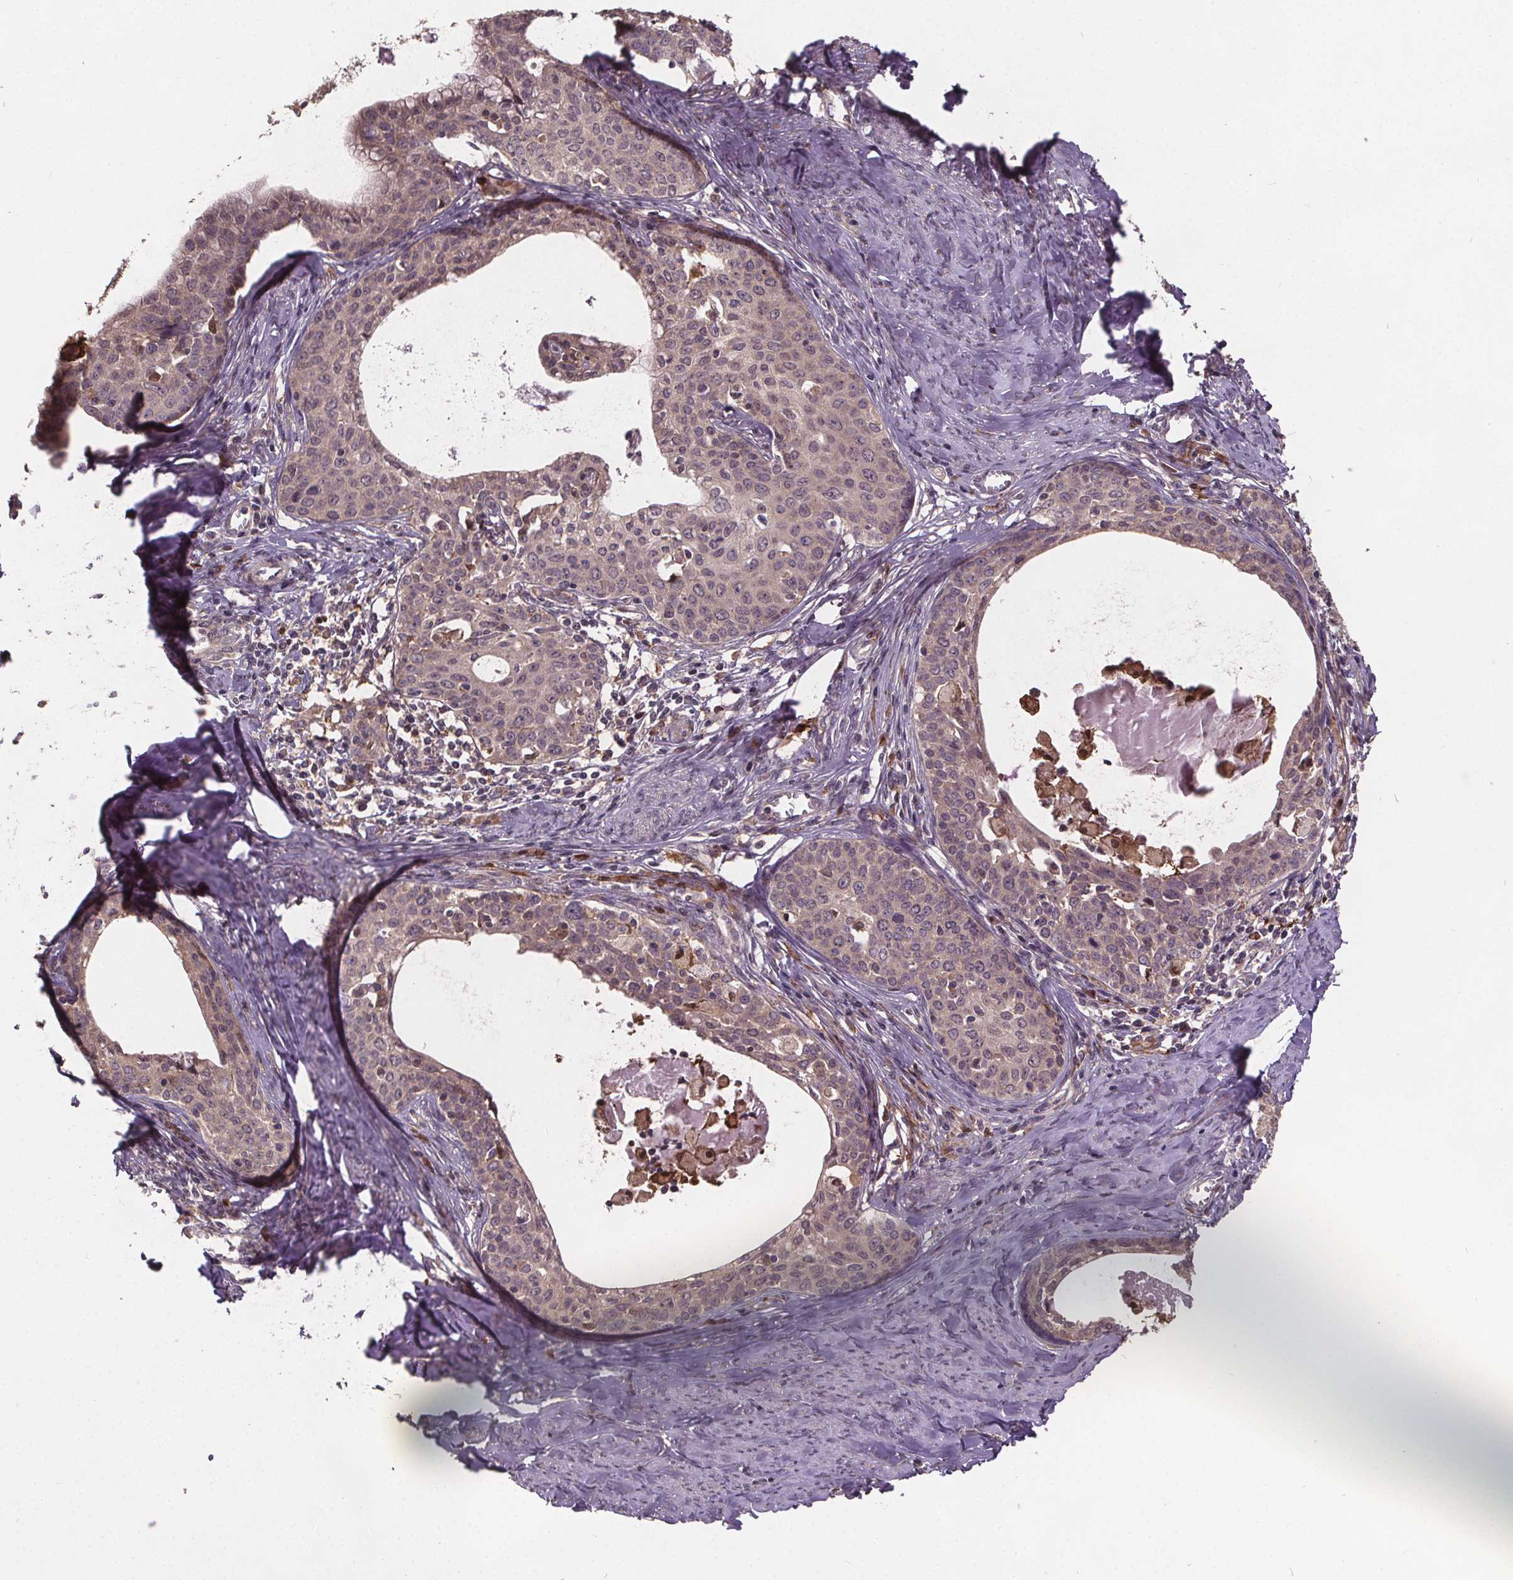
{"staining": {"intensity": "negative", "quantity": "none", "location": "none"}, "tissue": "cervical cancer", "cell_type": "Tumor cells", "image_type": "cancer", "snomed": [{"axis": "morphology", "description": "Squamous cell carcinoma, NOS"}, {"axis": "morphology", "description": "Adenocarcinoma, NOS"}, {"axis": "topography", "description": "Cervix"}], "caption": "Histopathology image shows no protein expression in tumor cells of cervical adenocarcinoma tissue.", "gene": "USP9X", "patient": {"sex": "female", "age": 52}}